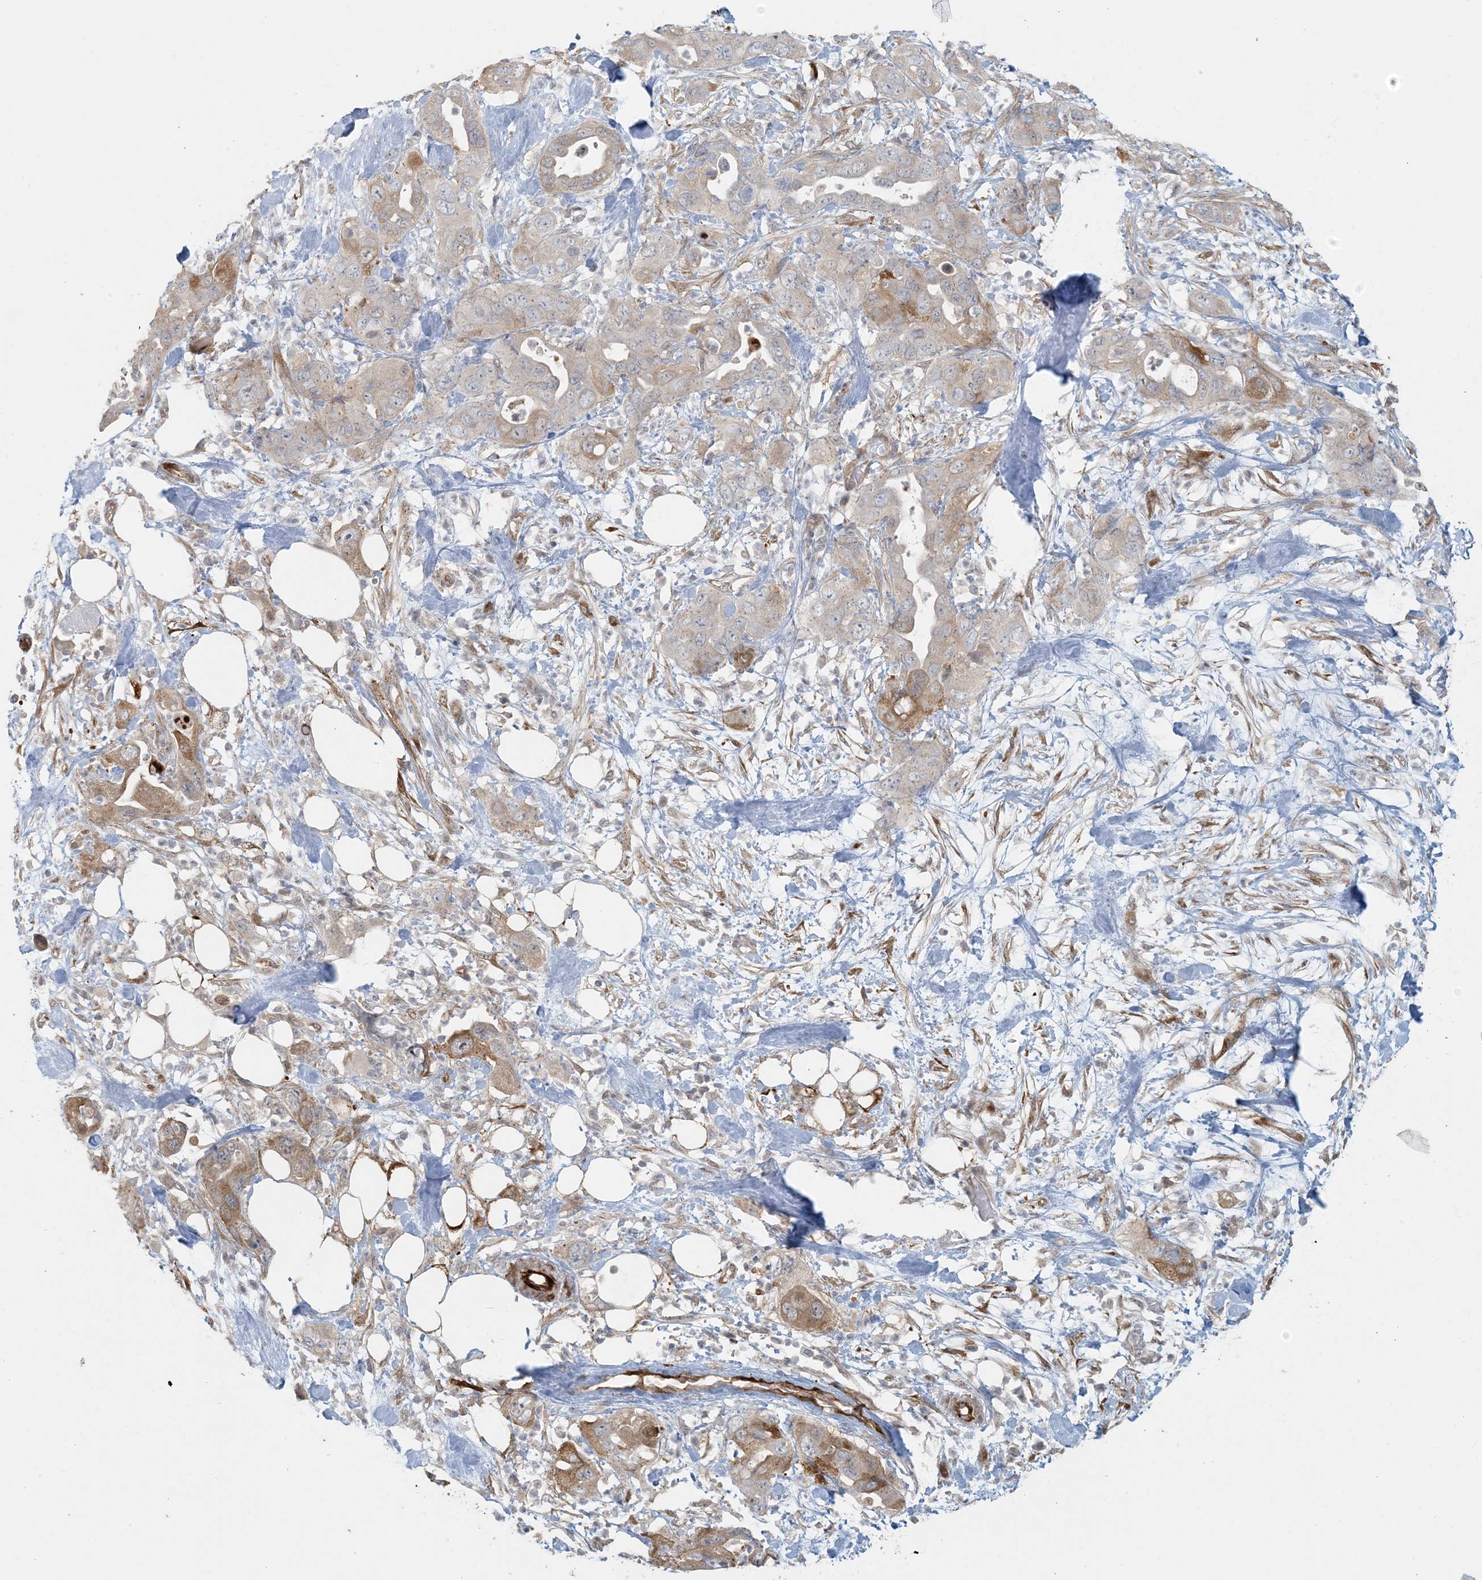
{"staining": {"intensity": "moderate", "quantity": "<25%", "location": "cytoplasmic/membranous"}, "tissue": "pancreatic cancer", "cell_type": "Tumor cells", "image_type": "cancer", "snomed": [{"axis": "morphology", "description": "Adenocarcinoma, NOS"}, {"axis": "topography", "description": "Pancreas"}], "caption": "Tumor cells exhibit low levels of moderate cytoplasmic/membranous staining in approximately <25% of cells in human pancreatic adenocarcinoma.", "gene": "BCORL1", "patient": {"sex": "female", "age": 71}}